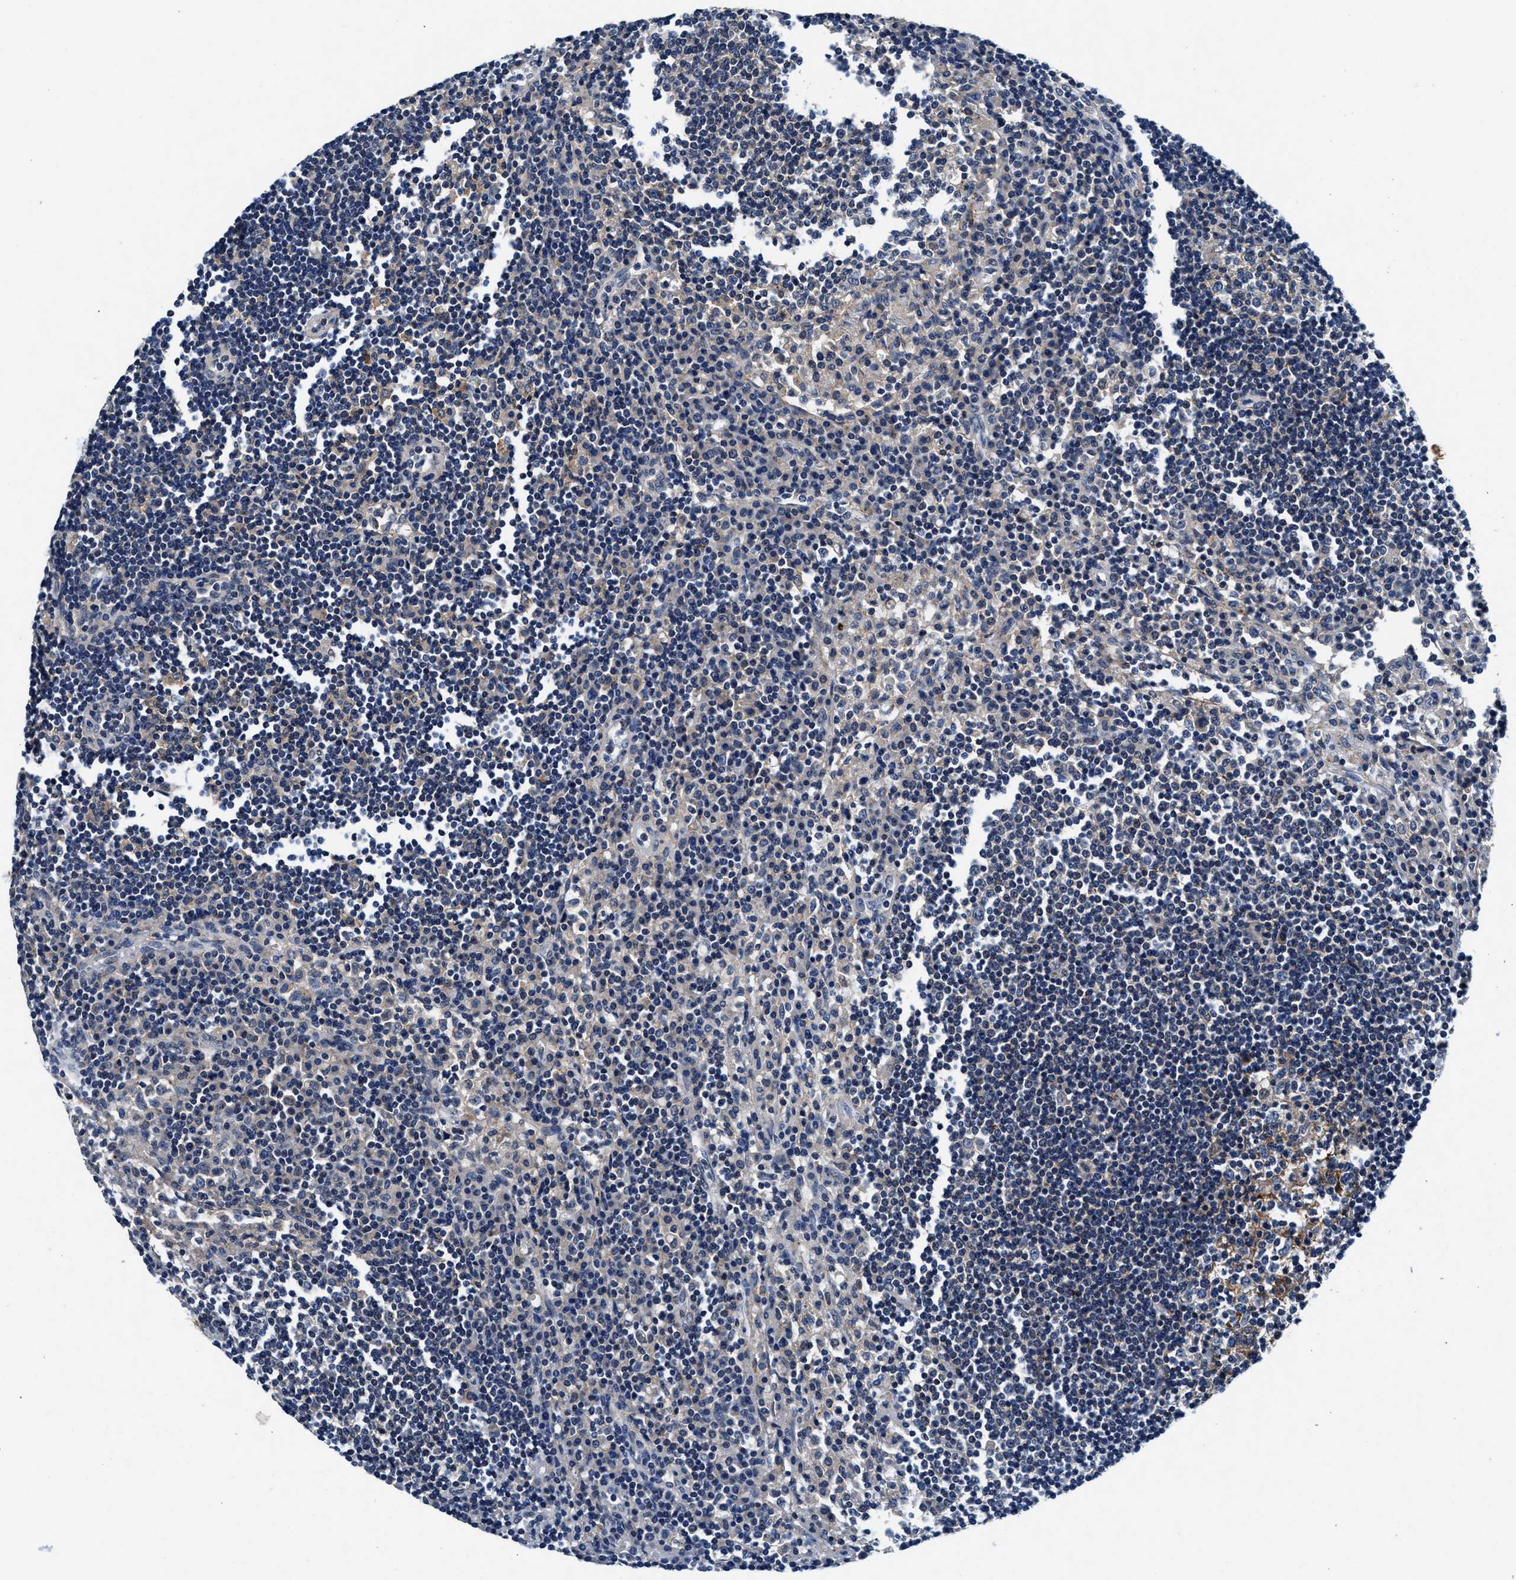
{"staining": {"intensity": "negative", "quantity": "none", "location": "none"}, "tissue": "lymph node", "cell_type": "Germinal center cells", "image_type": "normal", "snomed": [{"axis": "morphology", "description": "Normal tissue, NOS"}, {"axis": "topography", "description": "Lymph node"}], "caption": "An IHC micrograph of normal lymph node is shown. There is no staining in germinal center cells of lymph node.", "gene": "SLC8A1", "patient": {"sex": "female", "age": 53}}